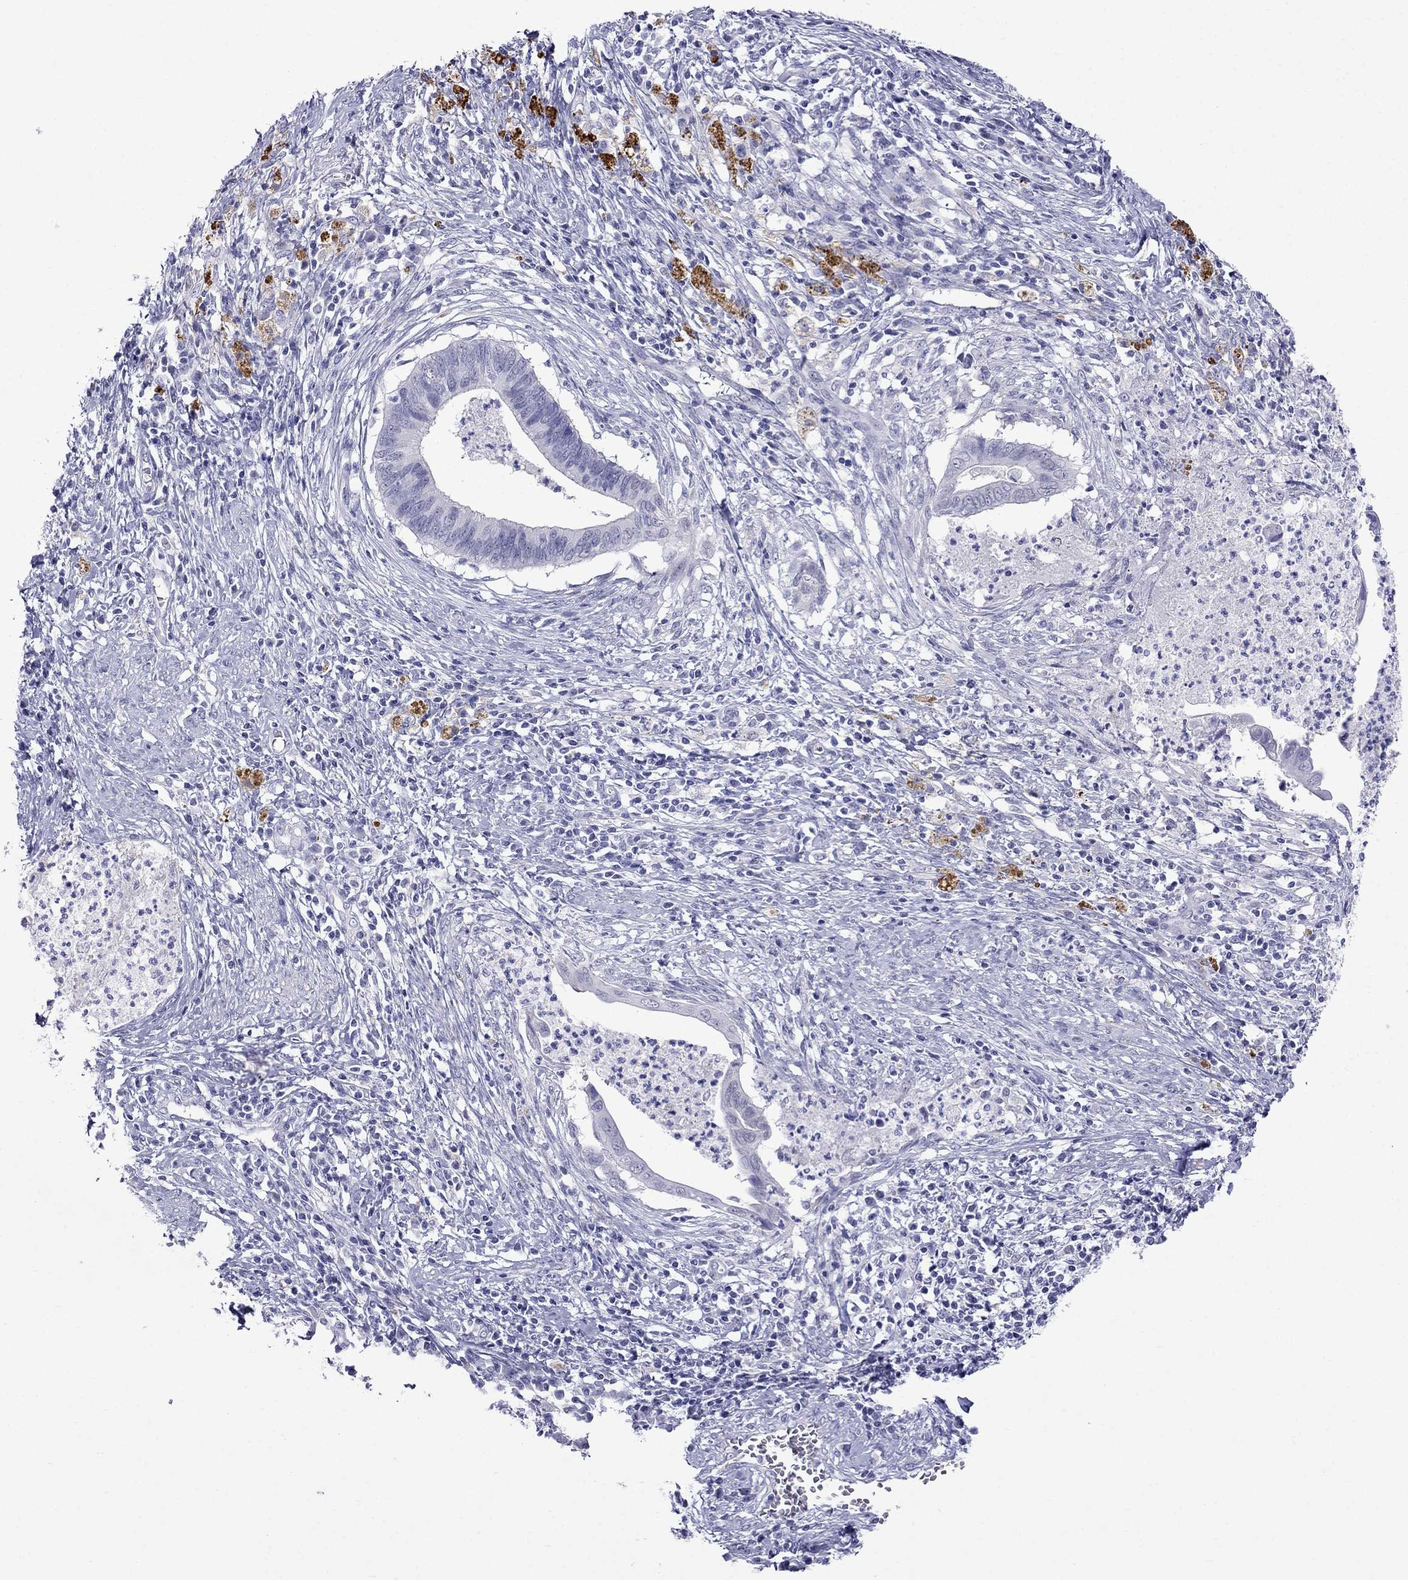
{"staining": {"intensity": "negative", "quantity": "none", "location": "none"}, "tissue": "cervical cancer", "cell_type": "Tumor cells", "image_type": "cancer", "snomed": [{"axis": "morphology", "description": "Adenocarcinoma, NOS"}, {"axis": "topography", "description": "Cervix"}], "caption": "IHC of cervical adenocarcinoma shows no expression in tumor cells.", "gene": "MGP", "patient": {"sex": "female", "age": 42}}